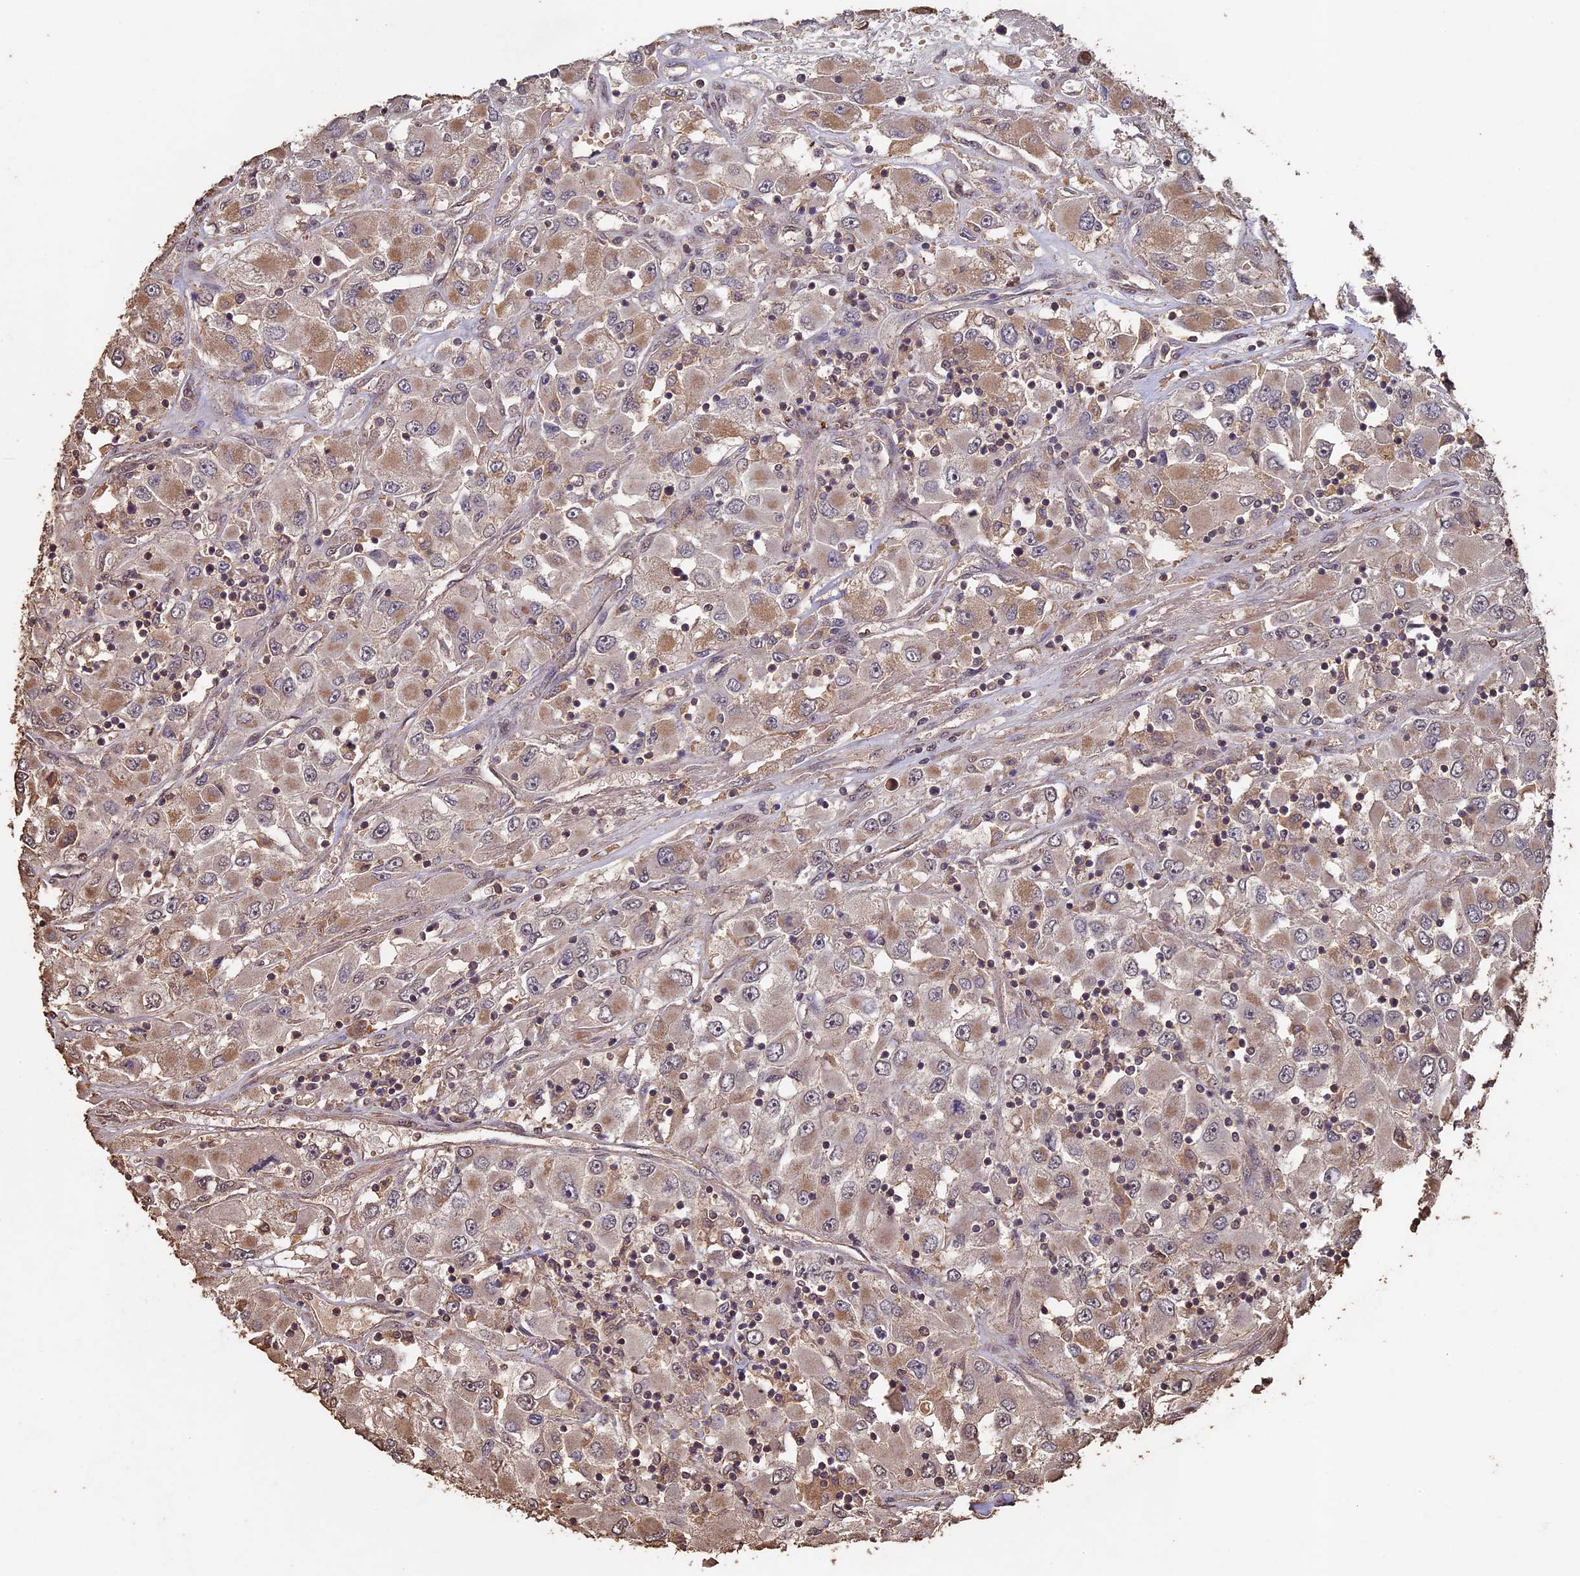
{"staining": {"intensity": "moderate", "quantity": "25%-75%", "location": "cytoplasmic/membranous"}, "tissue": "renal cancer", "cell_type": "Tumor cells", "image_type": "cancer", "snomed": [{"axis": "morphology", "description": "Adenocarcinoma, NOS"}, {"axis": "topography", "description": "Kidney"}], "caption": "Adenocarcinoma (renal) tissue displays moderate cytoplasmic/membranous positivity in approximately 25%-75% of tumor cells, visualized by immunohistochemistry.", "gene": "HUNK", "patient": {"sex": "female", "age": 52}}